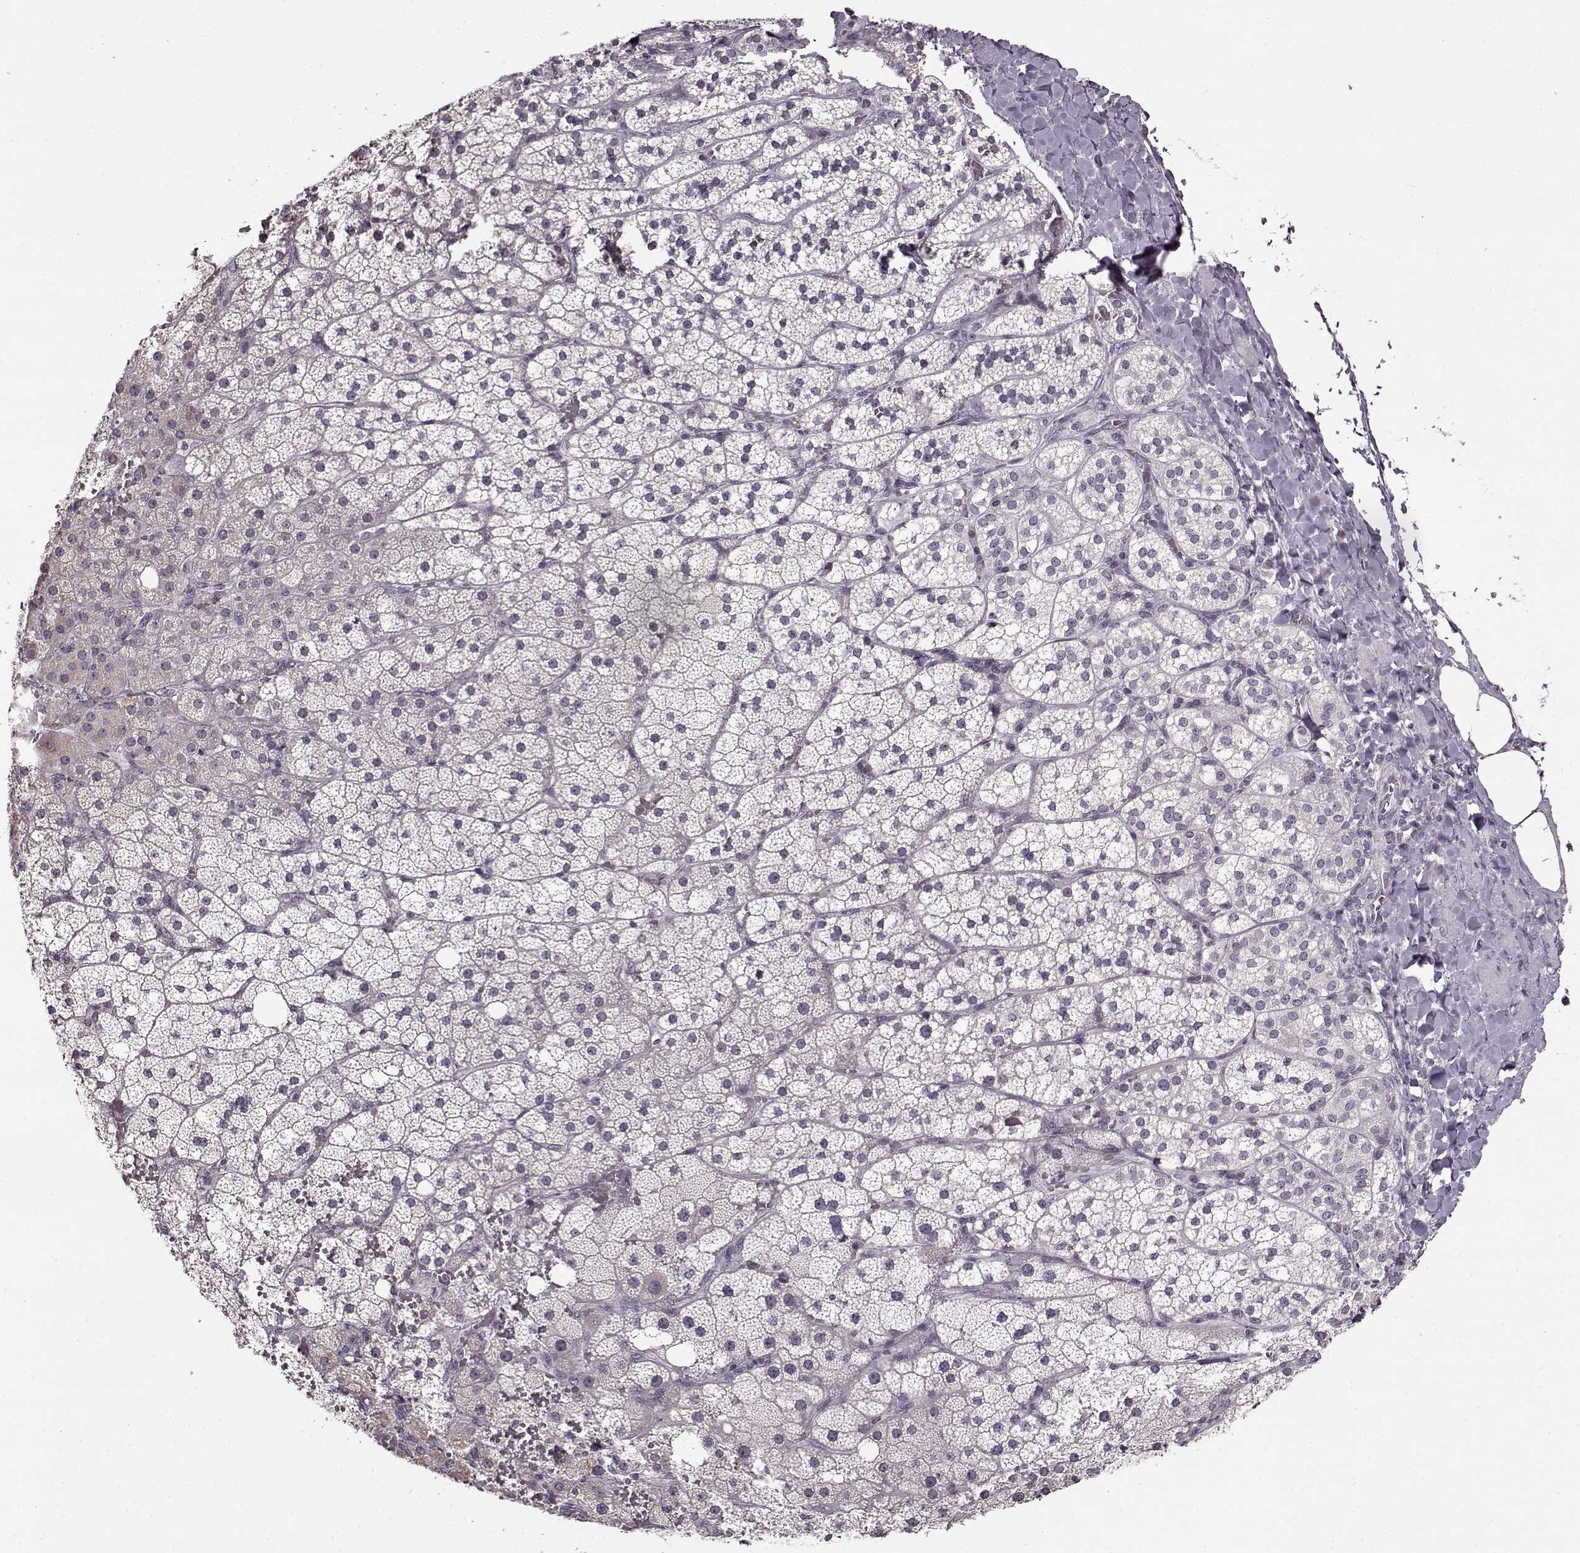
{"staining": {"intensity": "weak", "quantity": "<25%", "location": "cytoplasmic/membranous"}, "tissue": "adrenal gland", "cell_type": "Glandular cells", "image_type": "normal", "snomed": [{"axis": "morphology", "description": "Normal tissue, NOS"}, {"axis": "topography", "description": "Adrenal gland"}], "caption": "The photomicrograph demonstrates no staining of glandular cells in unremarkable adrenal gland.", "gene": "FSHB", "patient": {"sex": "male", "age": 53}}